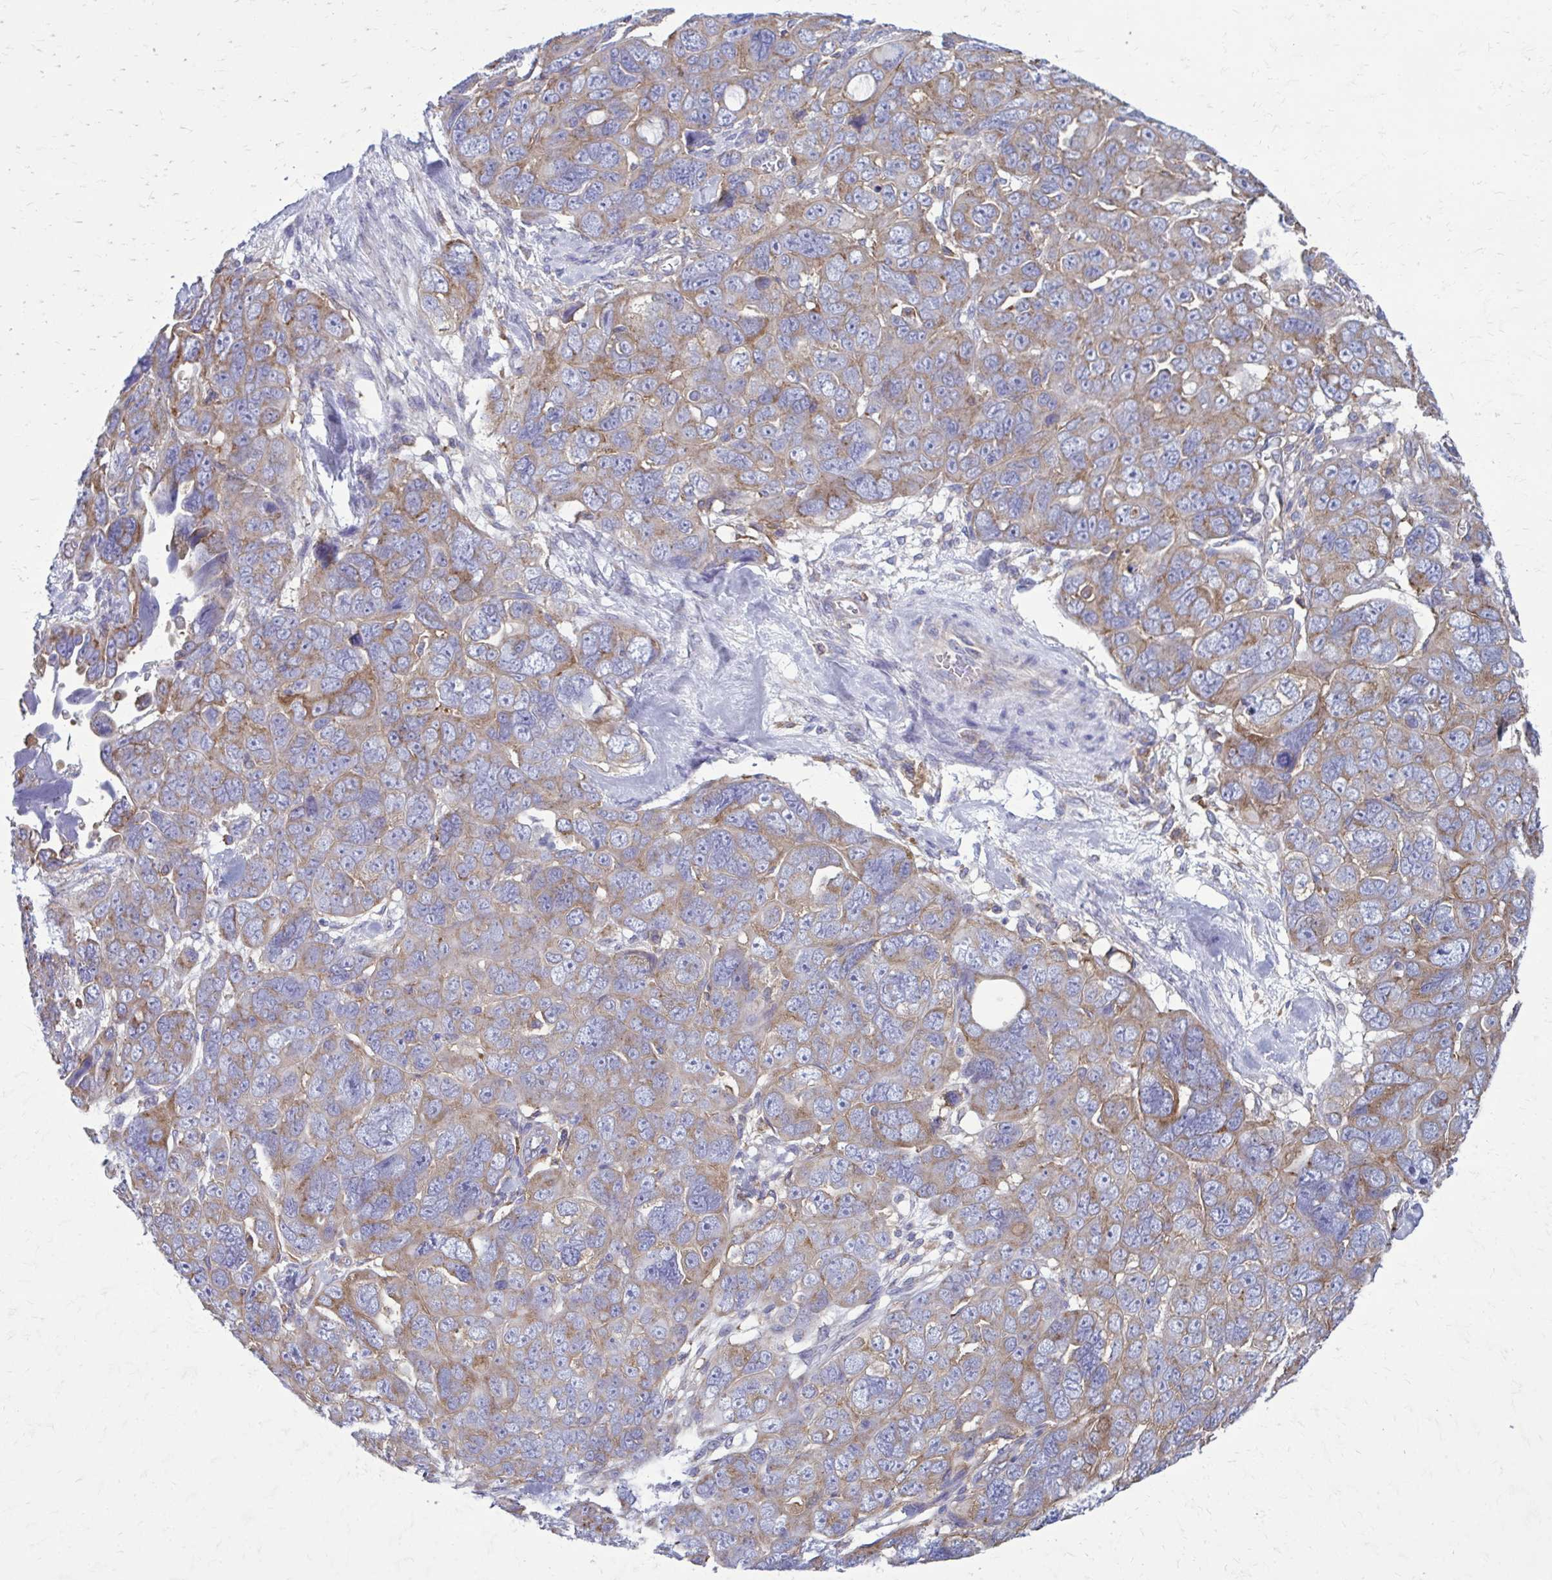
{"staining": {"intensity": "weak", "quantity": ">75%", "location": "cytoplasmic/membranous"}, "tissue": "ovarian cancer", "cell_type": "Tumor cells", "image_type": "cancer", "snomed": [{"axis": "morphology", "description": "Cystadenocarcinoma, serous, NOS"}, {"axis": "topography", "description": "Ovary"}], "caption": "Immunohistochemical staining of ovarian cancer exhibits low levels of weak cytoplasmic/membranous protein staining in approximately >75% of tumor cells. Immunohistochemistry stains the protein of interest in brown and the nuclei are stained blue.", "gene": "CLTA", "patient": {"sex": "female", "age": 63}}